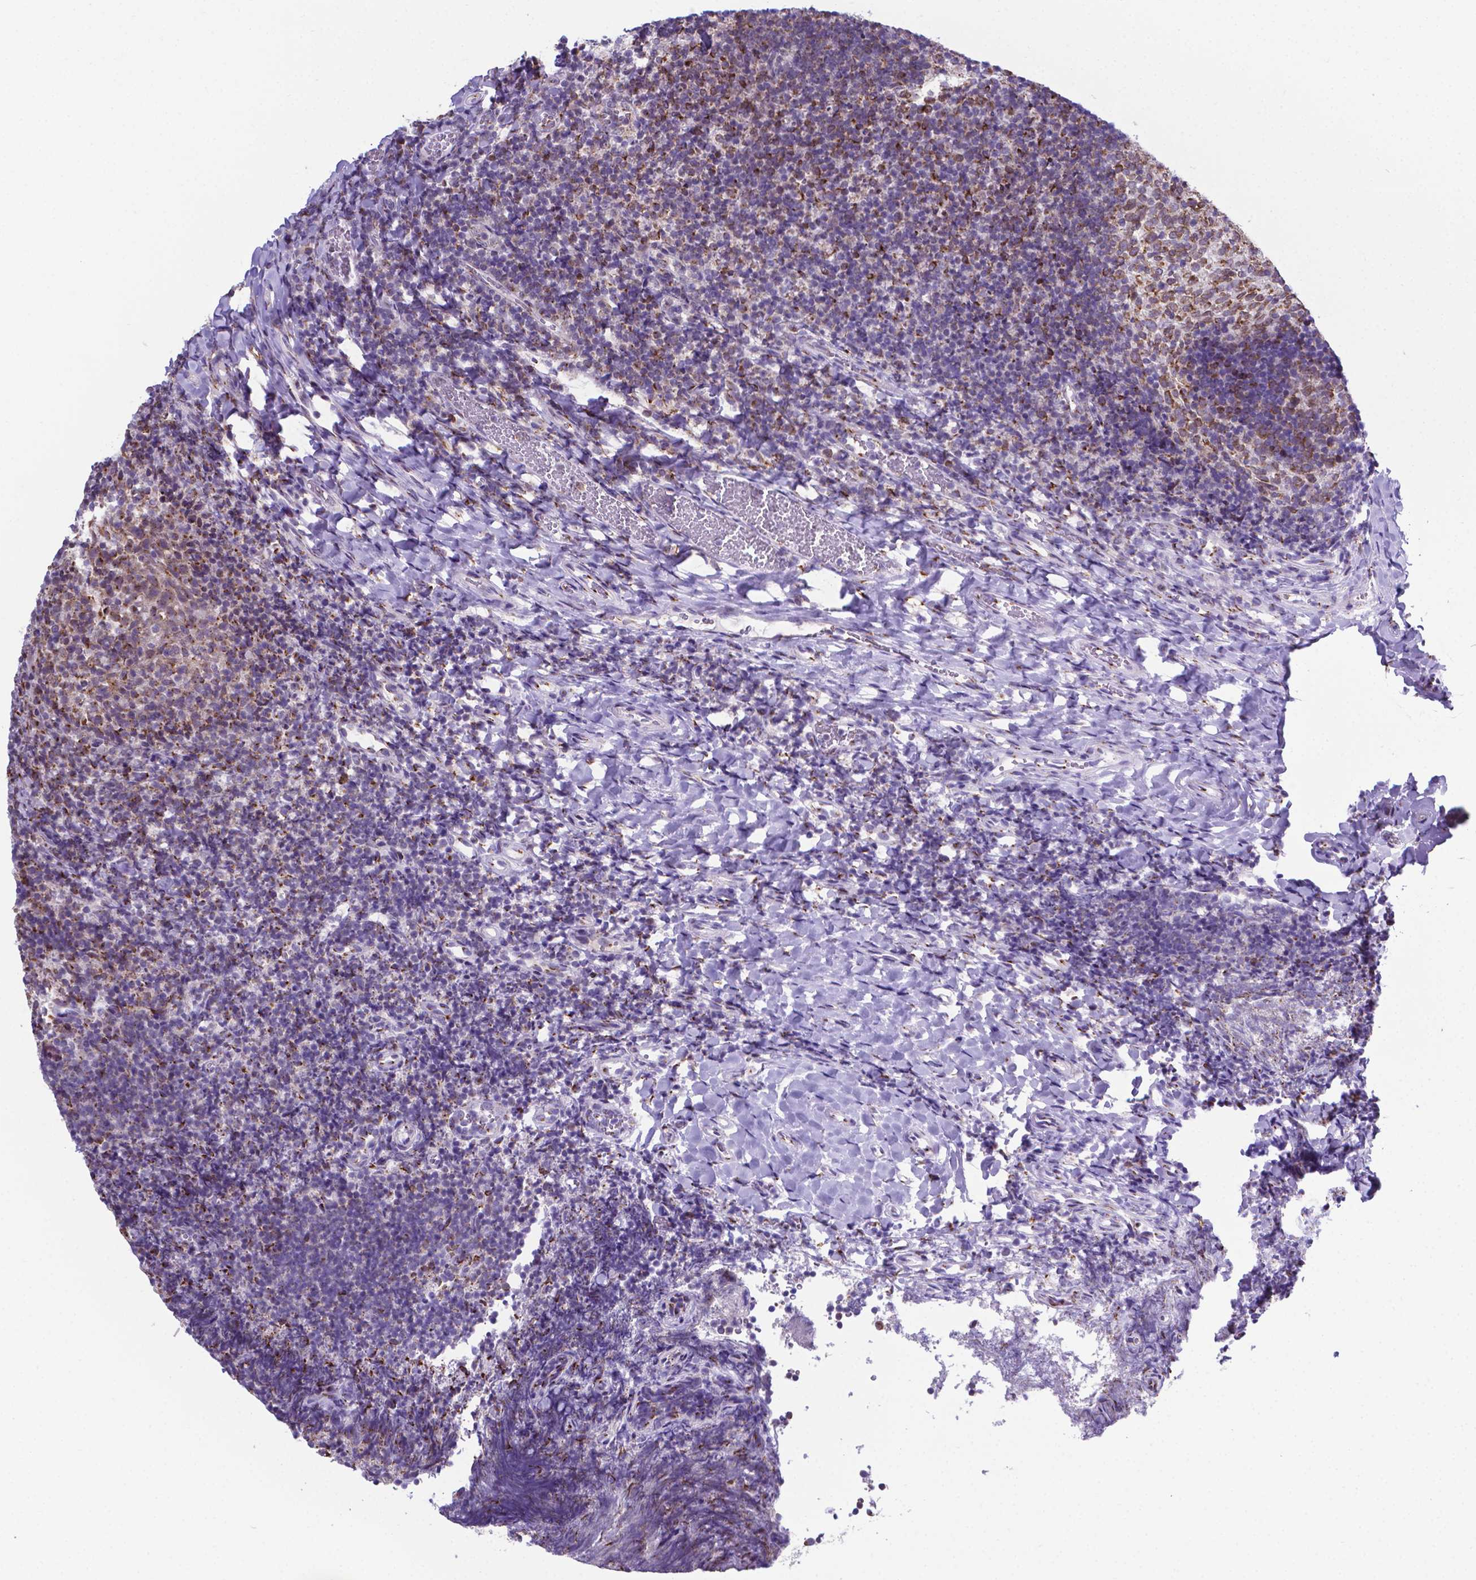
{"staining": {"intensity": "moderate", "quantity": ">75%", "location": "cytoplasmic/membranous"}, "tissue": "tonsil", "cell_type": "Germinal center cells", "image_type": "normal", "snomed": [{"axis": "morphology", "description": "Normal tissue, NOS"}, {"axis": "topography", "description": "Tonsil"}], "caption": "IHC of benign tonsil displays medium levels of moderate cytoplasmic/membranous staining in about >75% of germinal center cells.", "gene": "MRPL10", "patient": {"sex": "female", "age": 10}}